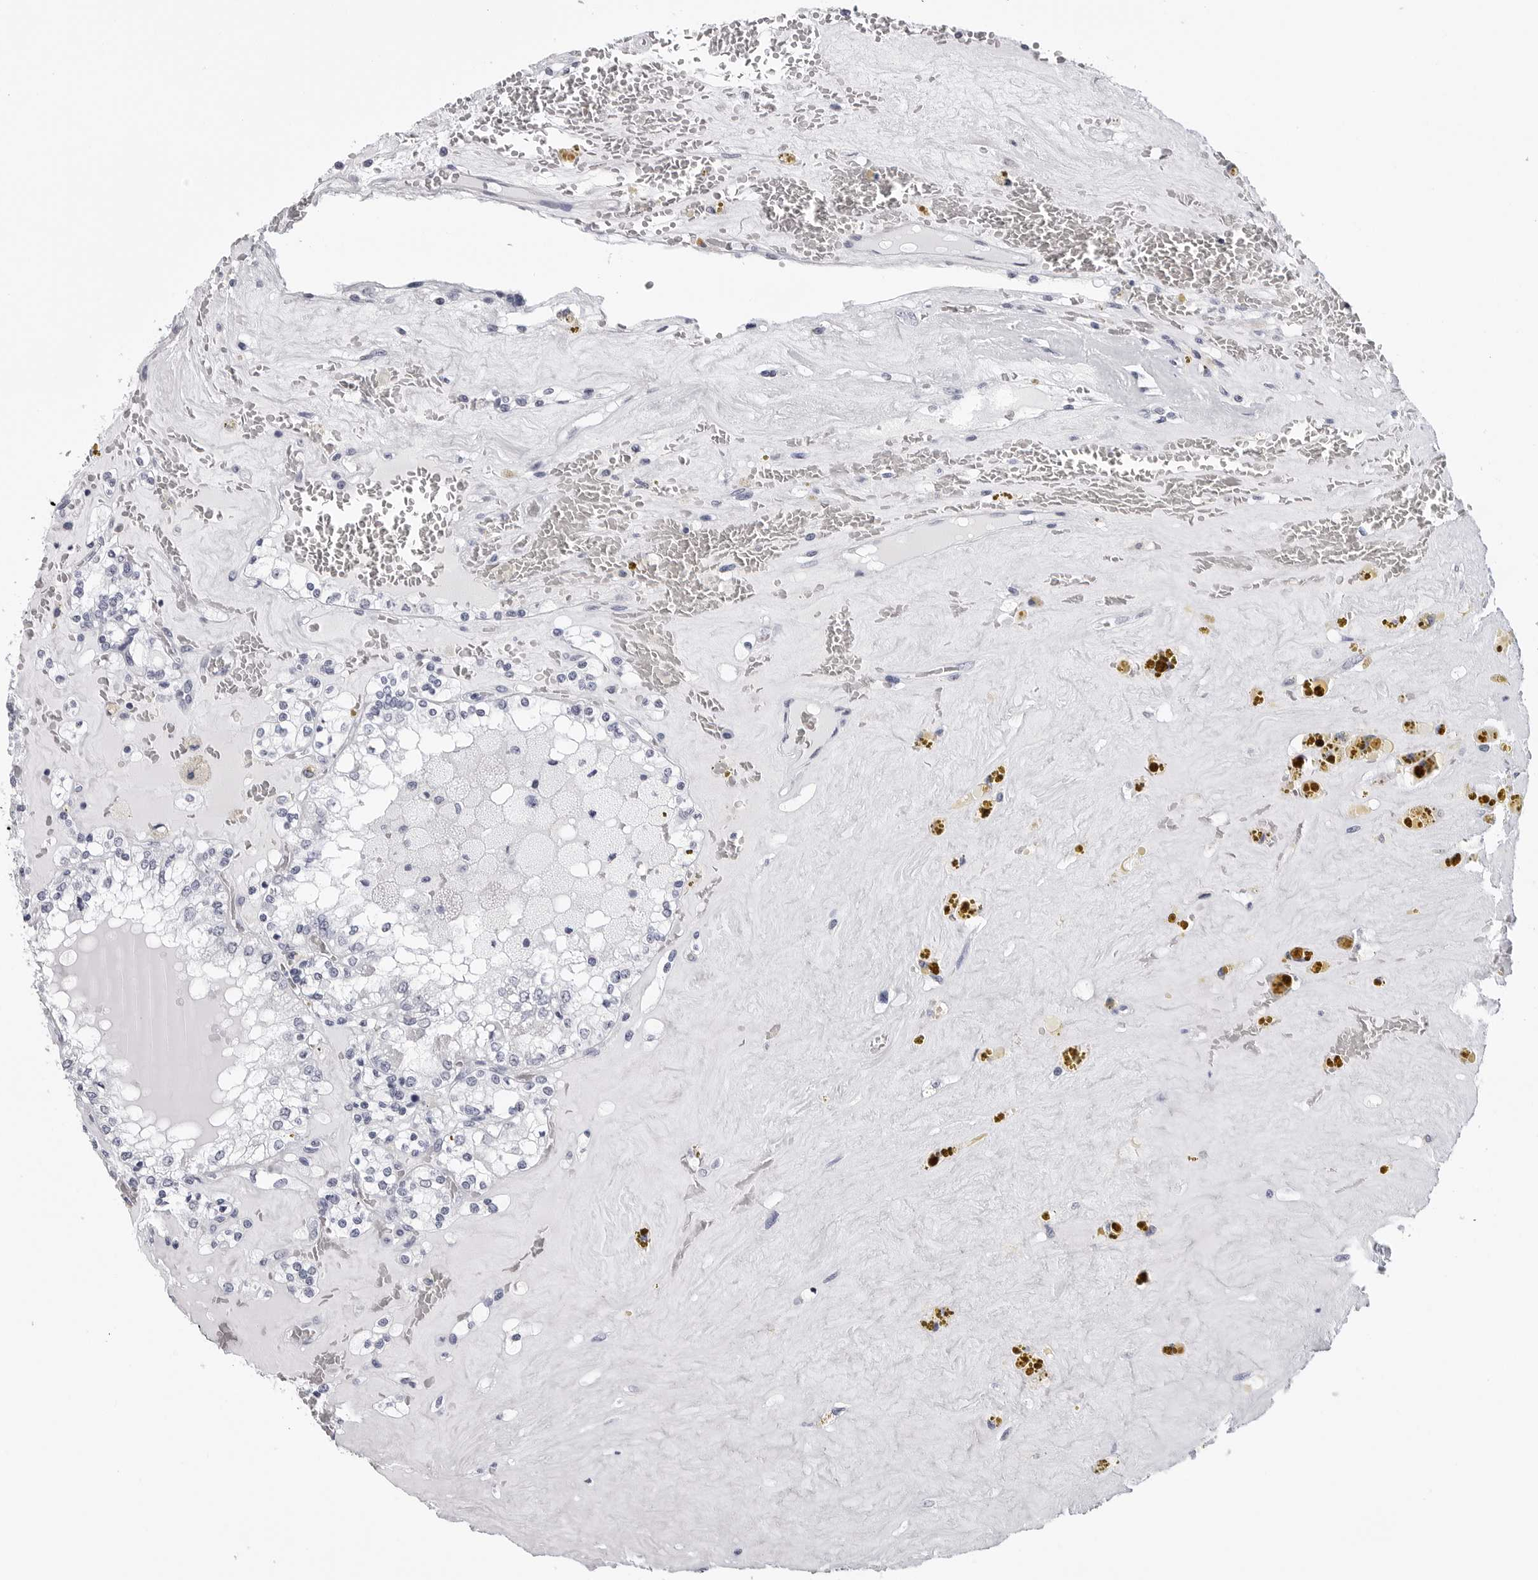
{"staining": {"intensity": "negative", "quantity": "none", "location": "none"}, "tissue": "renal cancer", "cell_type": "Tumor cells", "image_type": "cancer", "snomed": [{"axis": "morphology", "description": "Adenocarcinoma, NOS"}, {"axis": "topography", "description": "Kidney"}], "caption": "An IHC micrograph of renal cancer is shown. There is no staining in tumor cells of renal cancer.", "gene": "GNL2", "patient": {"sex": "female", "age": 56}}